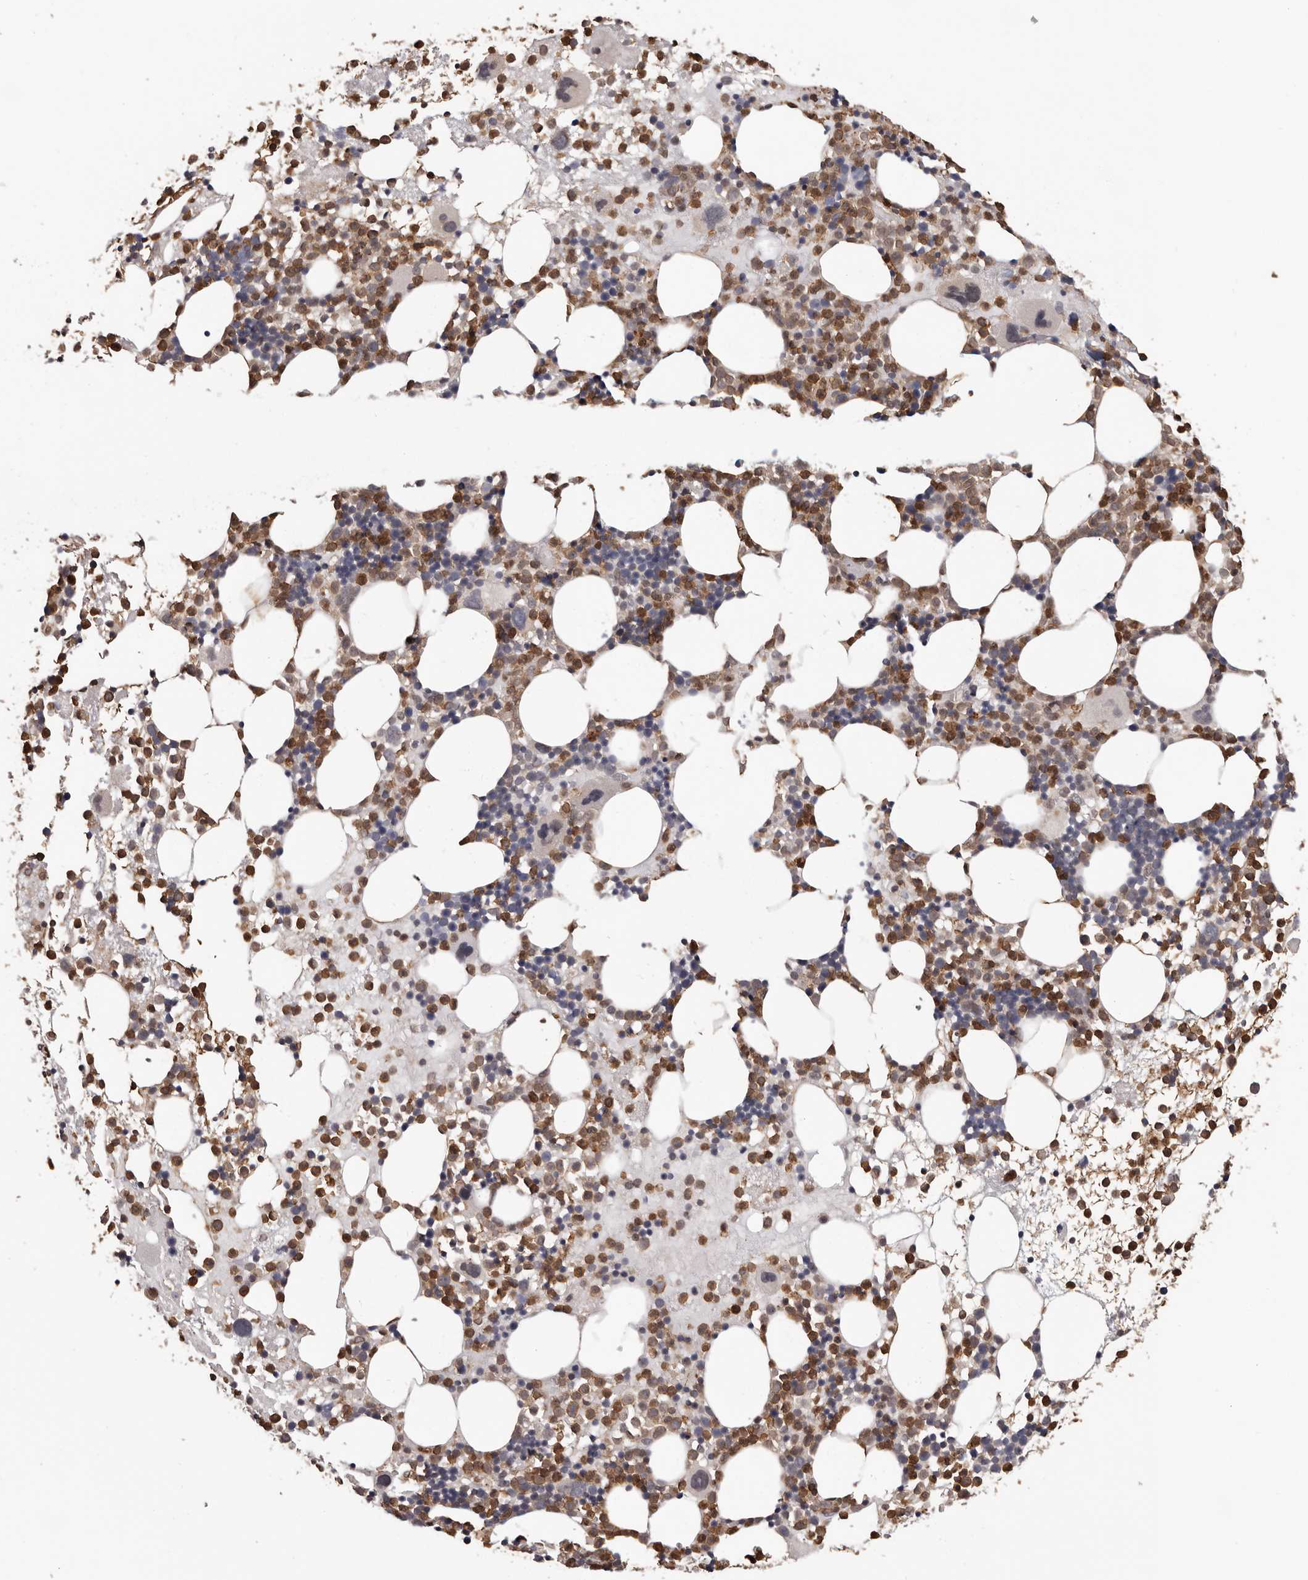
{"staining": {"intensity": "moderate", "quantity": "25%-75%", "location": "cytoplasmic/membranous,nuclear"}, "tissue": "bone marrow", "cell_type": "Hematopoietic cells", "image_type": "normal", "snomed": [{"axis": "morphology", "description": "Normal tissue, NOS"}, {"axis": "topography", "description": "Bone marrow"}], "caption": "DAB immunohistochemical staining of normal bone marrow reveals moderate cytoplasmic/membranous,nuclear protein staining in about 25%-75% of hematopoietic cells. (DAB (3,3'-diaminobenzidine) = brown stain, brightfield microscopy at high magnification).", "gene": "PRR12", "patient": {"sex": "female", "age": 57}}